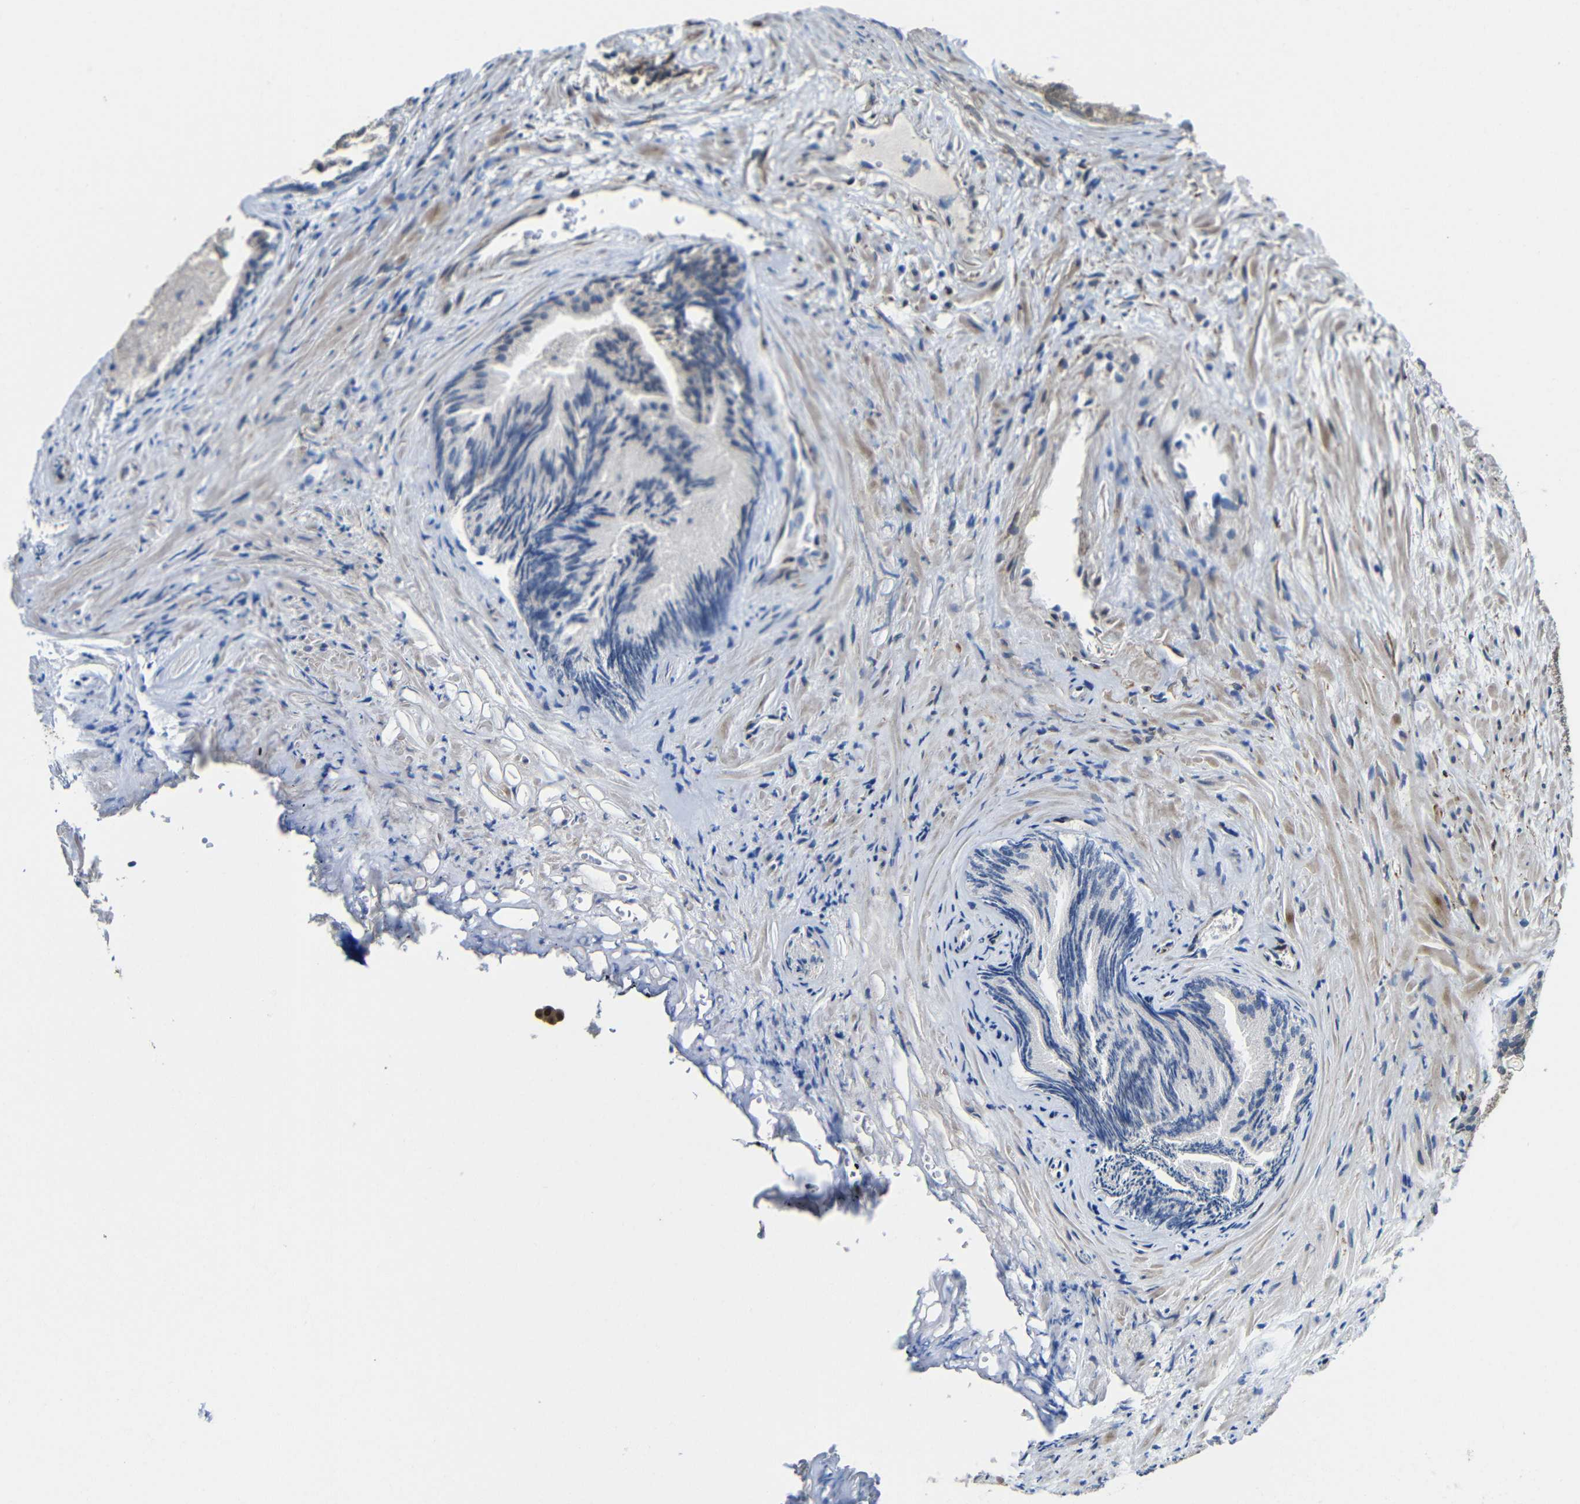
{"staining": {"intensity": "moderate", "quantity": "<25%", "location": "cytoplasmic/membranous"}, "tissue": "prostate", "cell_type": "Glandular cells", "image_type": "normal", "snomed": [{"axis": "morphology", "description": "Normal tissue, NOS"}, {"axis": "topography", "description": "Prostate"}], "caption": "Prostate stained with immunohistochemistry (IHC) exhibits moderate cytoplasmic/membranous positivity in approximately <25% of glandular cells.", "gene": "FAM172A", "patient": {"sex": "male", "age": 76}}